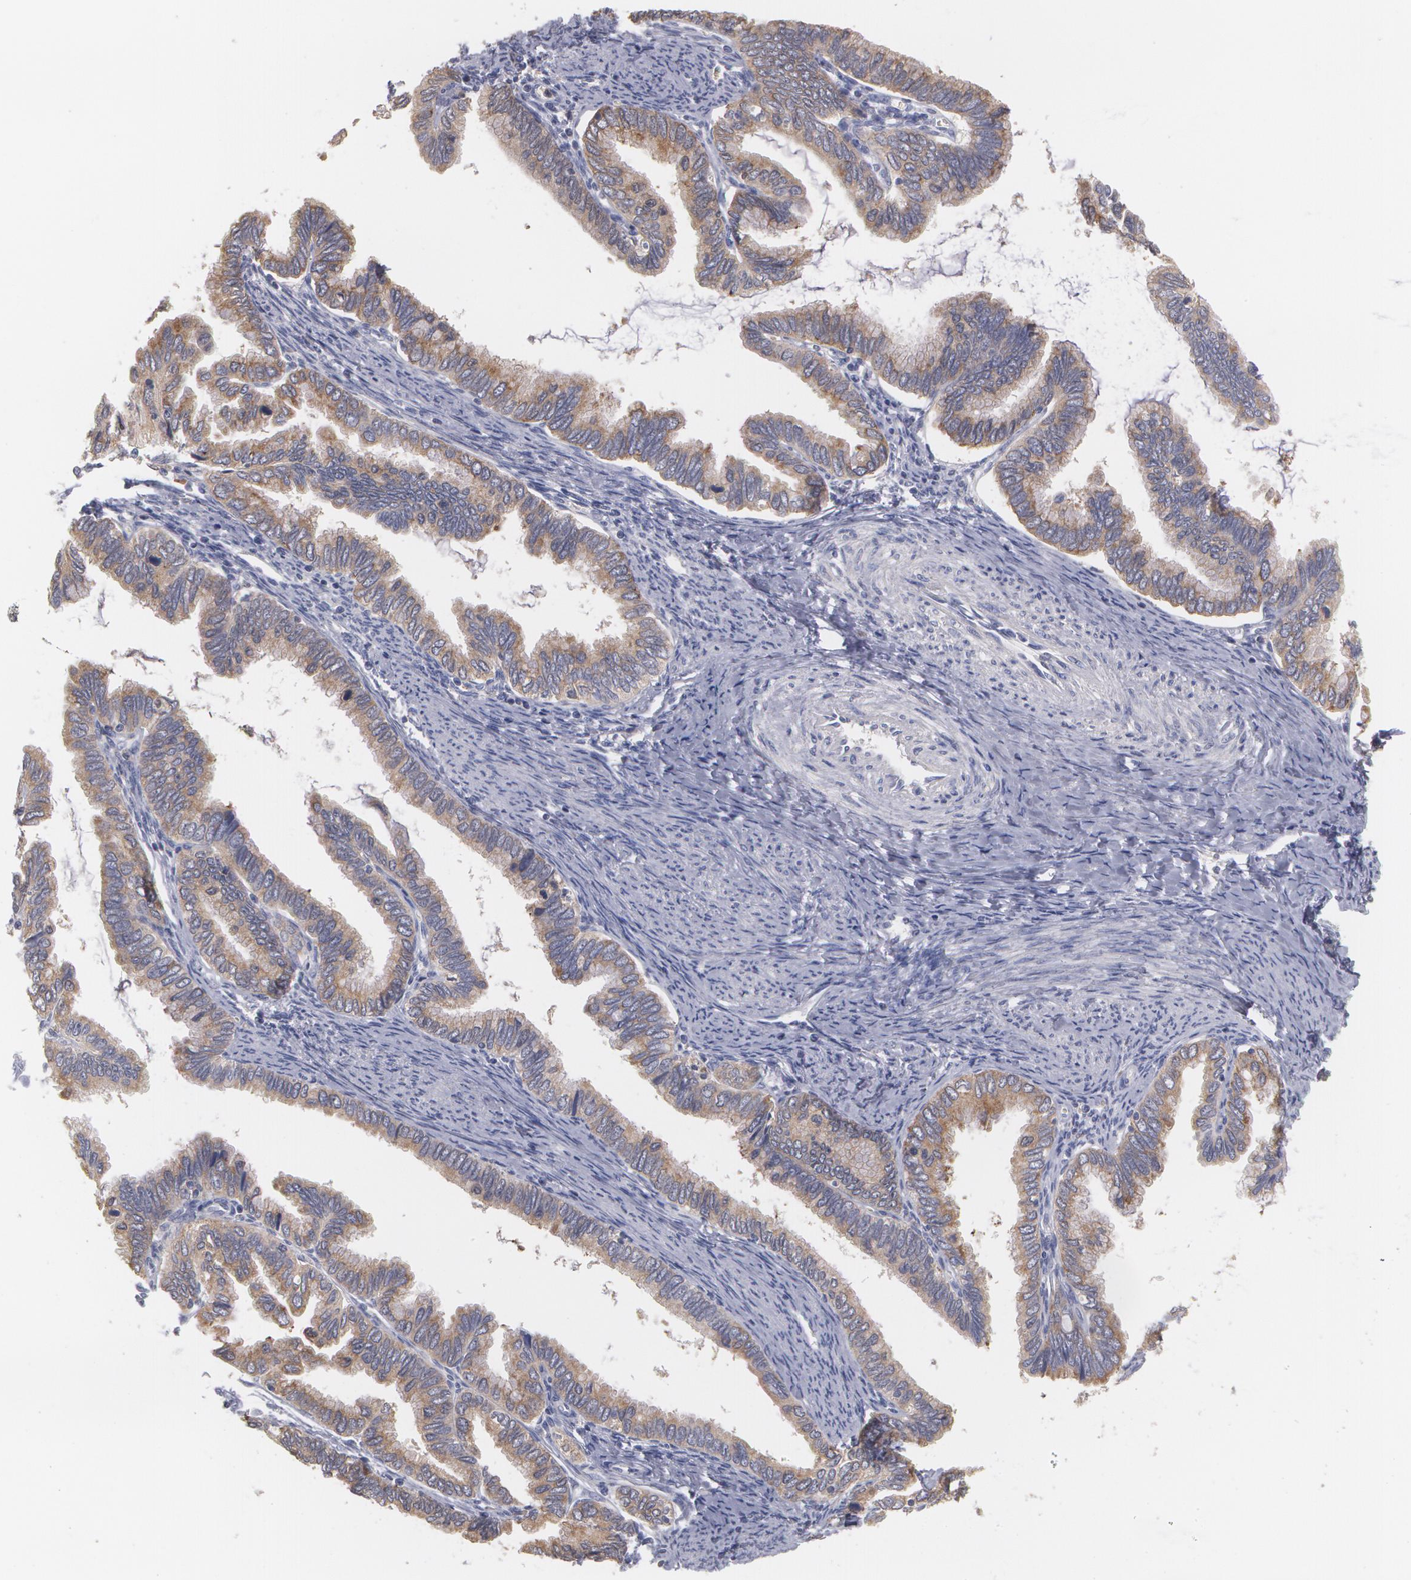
{"staining": {"intensity": "moderate", "quantity": ">75%", "location": "cytoplasmic/membranous"}, "tissue": "cervical cancer", "cell_type": "Tumor cells", "image_type": "cancer", "snomed": [{"axis": "morphology", "description": "Adenocarcinoma, NOS"}, {"axis": "topography", "description": "Cervix"}], "caption": "DAB (3,3'-diaminobenzidine) immunohistochemical staining of human cervical cancer demonstrates moderate cytoplasmic/membranous protein staining in about >75% of tumor cells.", "gene": "MTHFD1", "patient": {"sex": "female", "age": 49}}